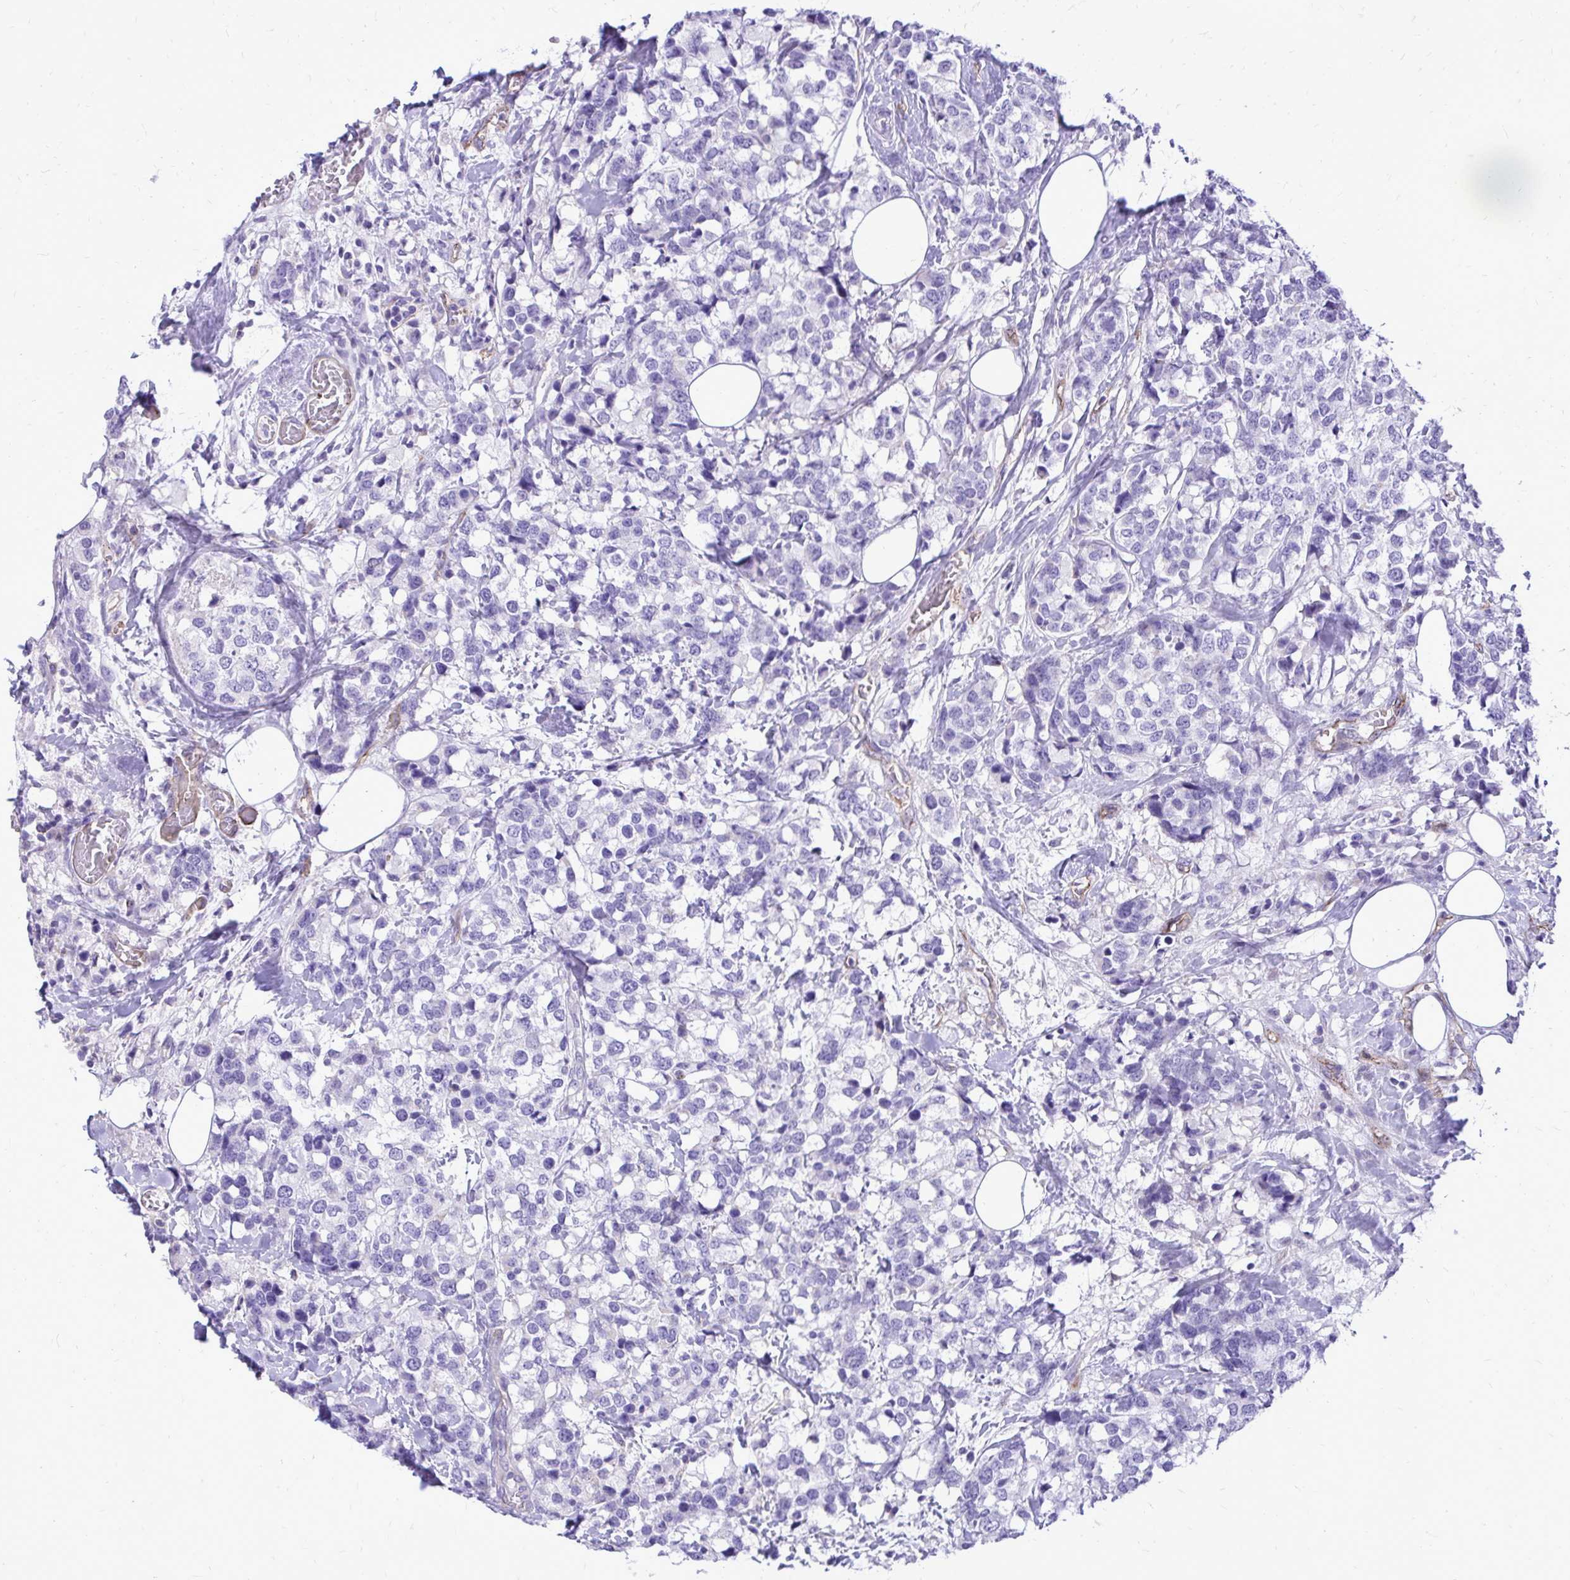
{"staining": {"intensity": "negative", "quantity": "none", "location": "none"}, "tissue": "breast cancer", "cell_type": "Tumor cells", "image_type": "cancer", "snomed": [{"axis": "morphology", "description": "Lobular carcinoma"}, {"axis": "topography", "description": "Breast"}], "caption": "DAB immunohistochemical staining of breast cancer (lobular carcinoma) demonstrates no significant staining in tumor cells.", "gene": "PELI3", "patient": {"sex": "female", "age": 59}}